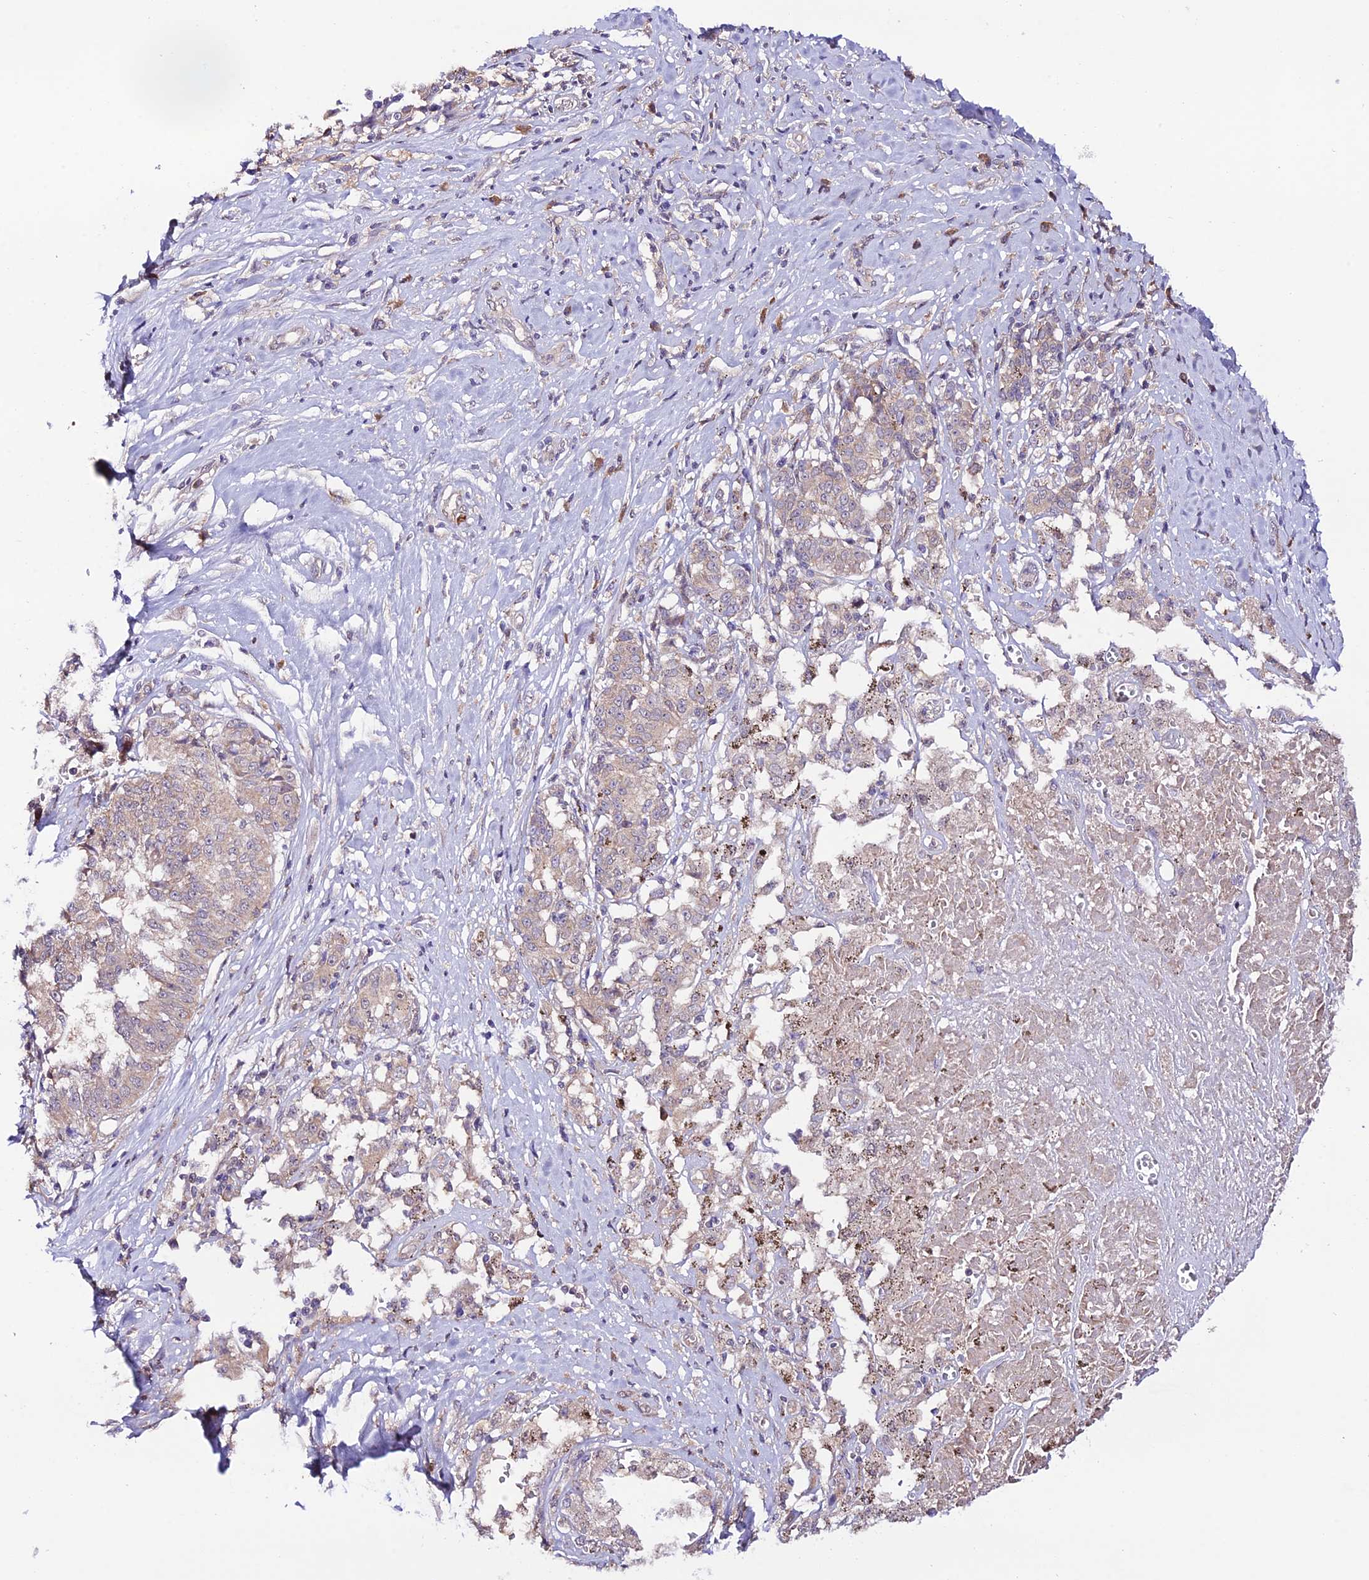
{"staining": {"intensity": "weak", "quantity": "<25%", "location": "cytoplasmic/membranous"}, "tissue": "melanoma", "cell_type": "Tumor cells", "image_type": "cancer", "snomed": [{"axis": "morphology", "description": "Malignant melanoma, NOS"}, {"axis": "topography", "description": "Skin"}], "caption": "DAB immunohistochemical staining of melanoma shows no significant expression in tumor cells.", "gene": "TRIM40", "patient": {"sex": "female", "age": 72}}